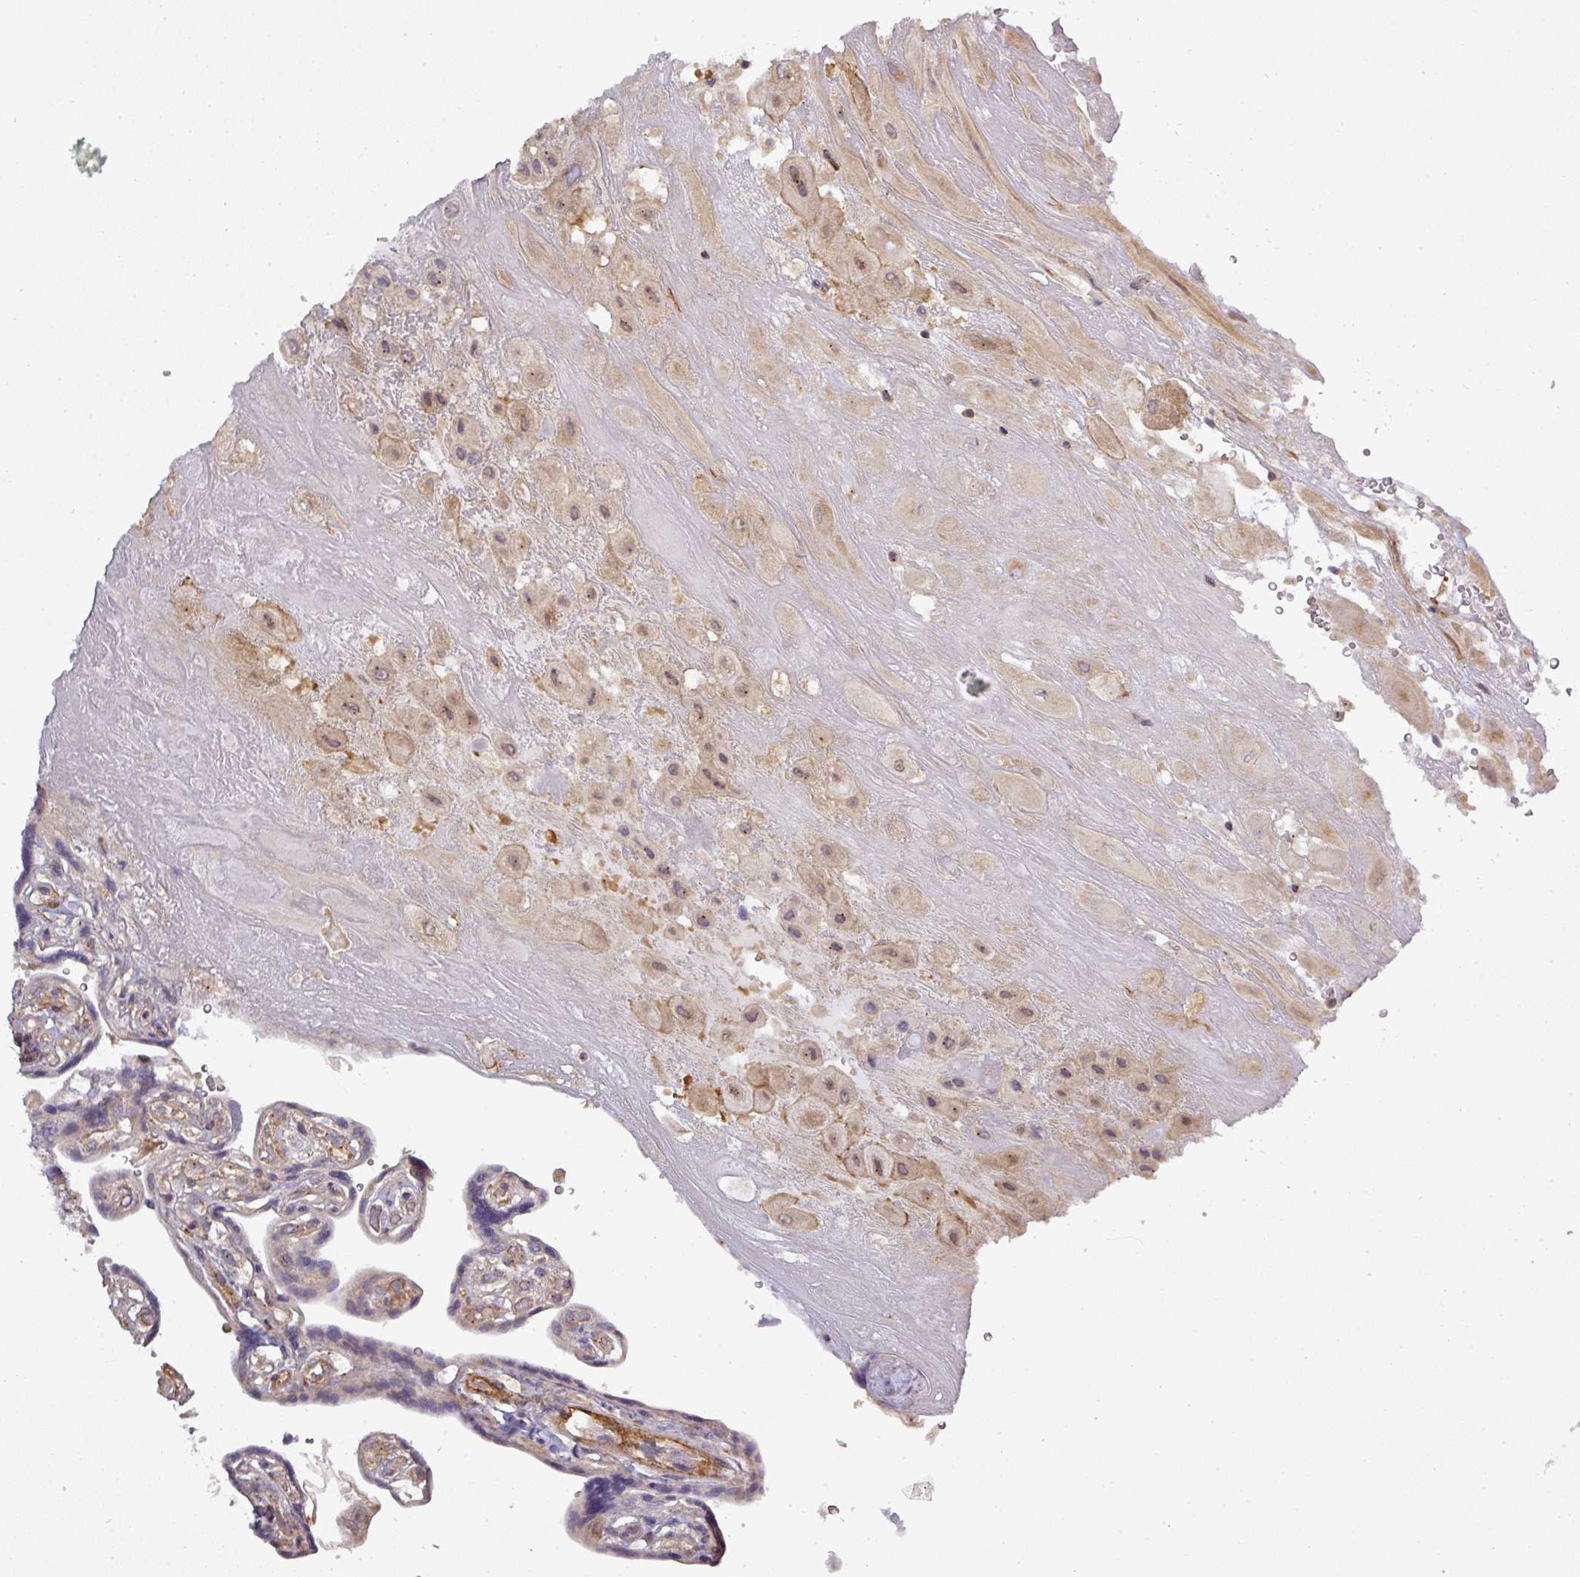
{"staining": {"intensity": "weak", "quantity": "<25%", "location": "cytoplasmic/membranous"}, "tissue": "placenta", "cell_type": "Trophoblastic cells", "image_type": "normal", "snomed": [{"axis": "morphology", "description": "Normal tissue, NOS"}, {"axis": "topography", "description": "Placenta"}], "caption": "This is an immunohistochemistry micrograph of benign placenta. There is no expression in trophoblastic cells.", "gene": "NIN", "patient": {"sex": "female", "age": 32}}